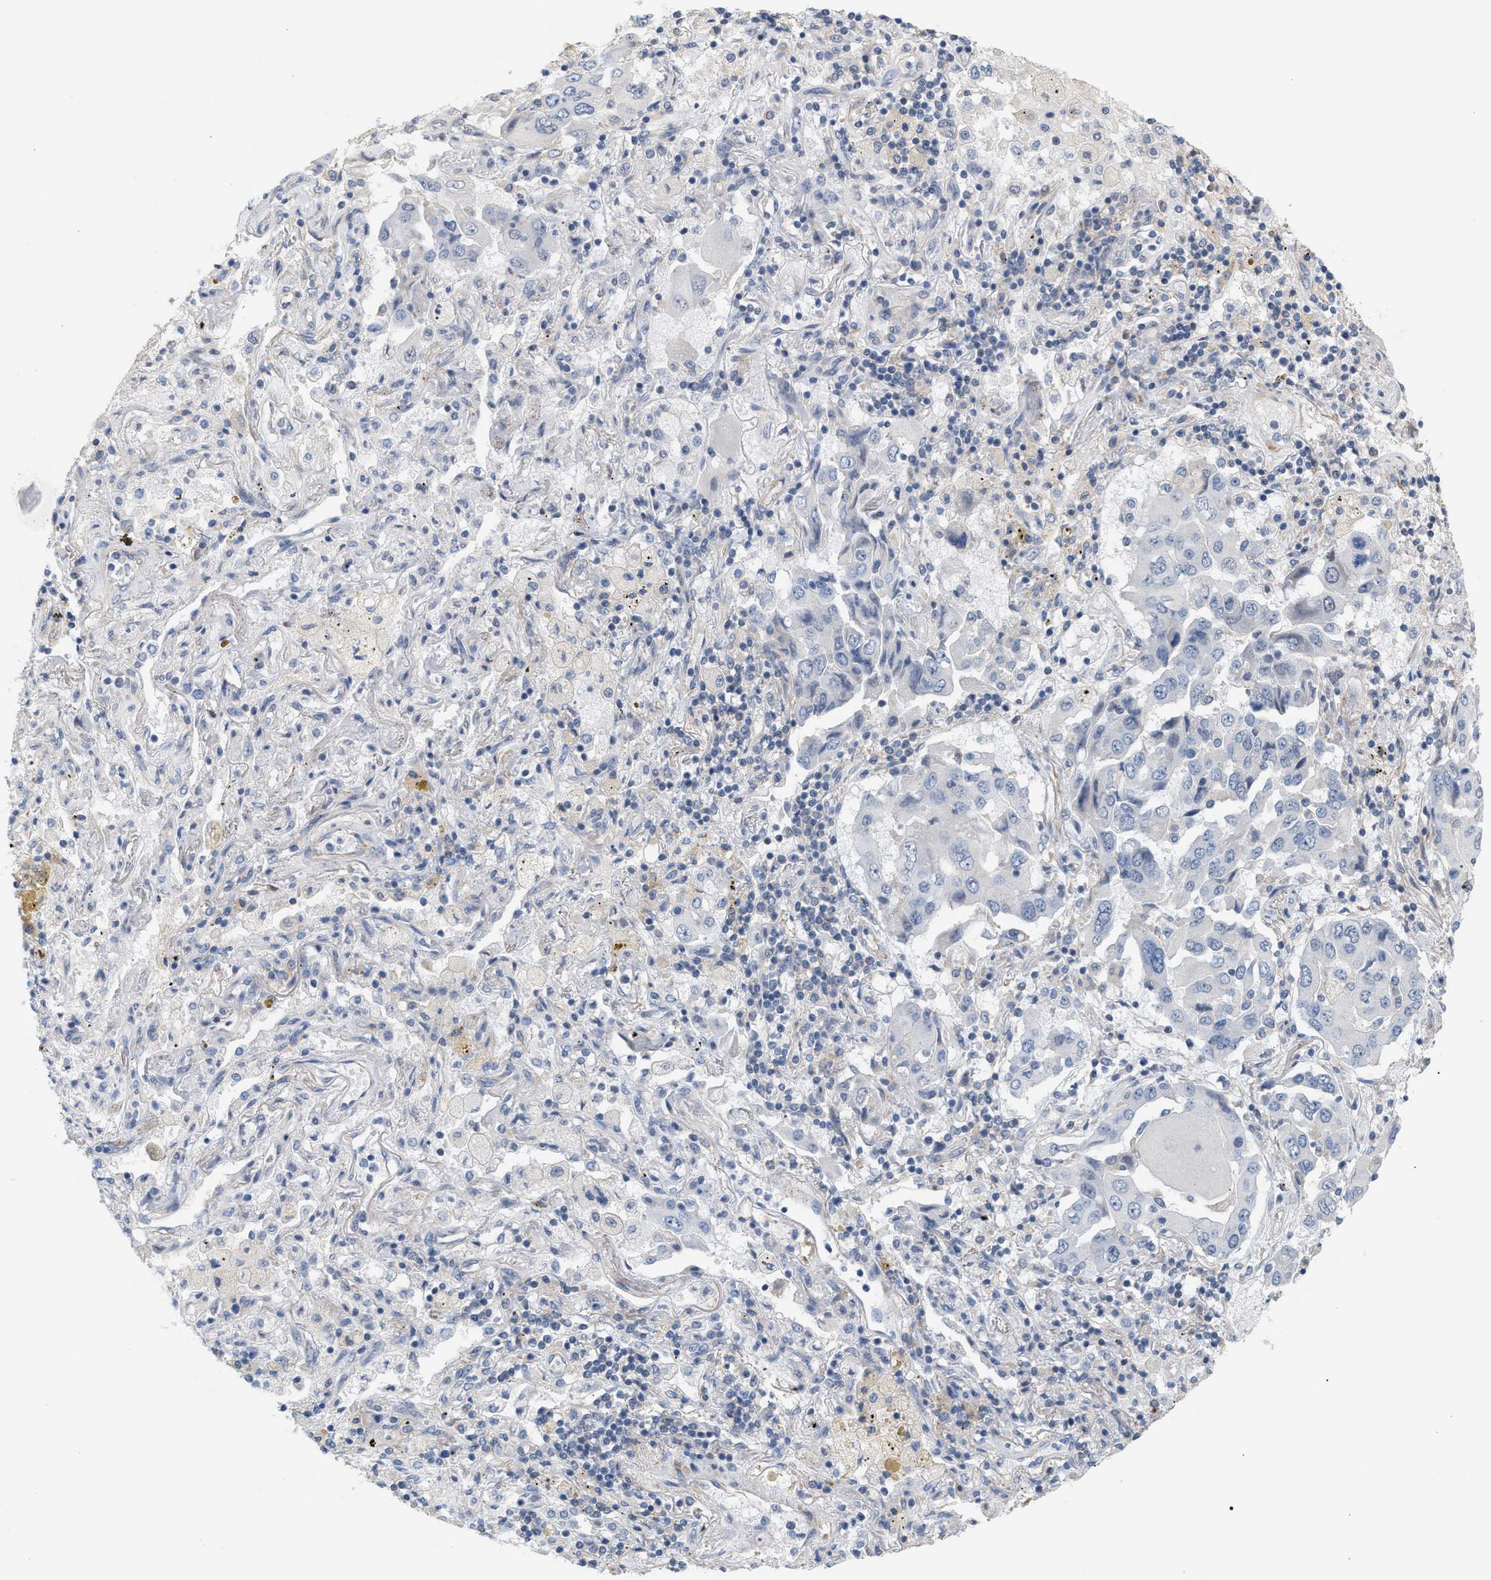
{"staining": {"intensity": "negative", "quantity": "none", "location": "none"}, "tissue": "lung cancer", "cell_type": "Tumor cells", "image_type": "cancer", "snomed": [{"axis": "morphology", "description": "Adenocarcinoma, NOS"}, {"axis": "topography", "description": "Lung"}], "caption": "DAB immunohistochemical staining of human lung cancer (adenocarcinoma) reveals no significant expression in tumor cells.", "gene": "LRCH1", "patient": {"sex": "female", "age": 65}}